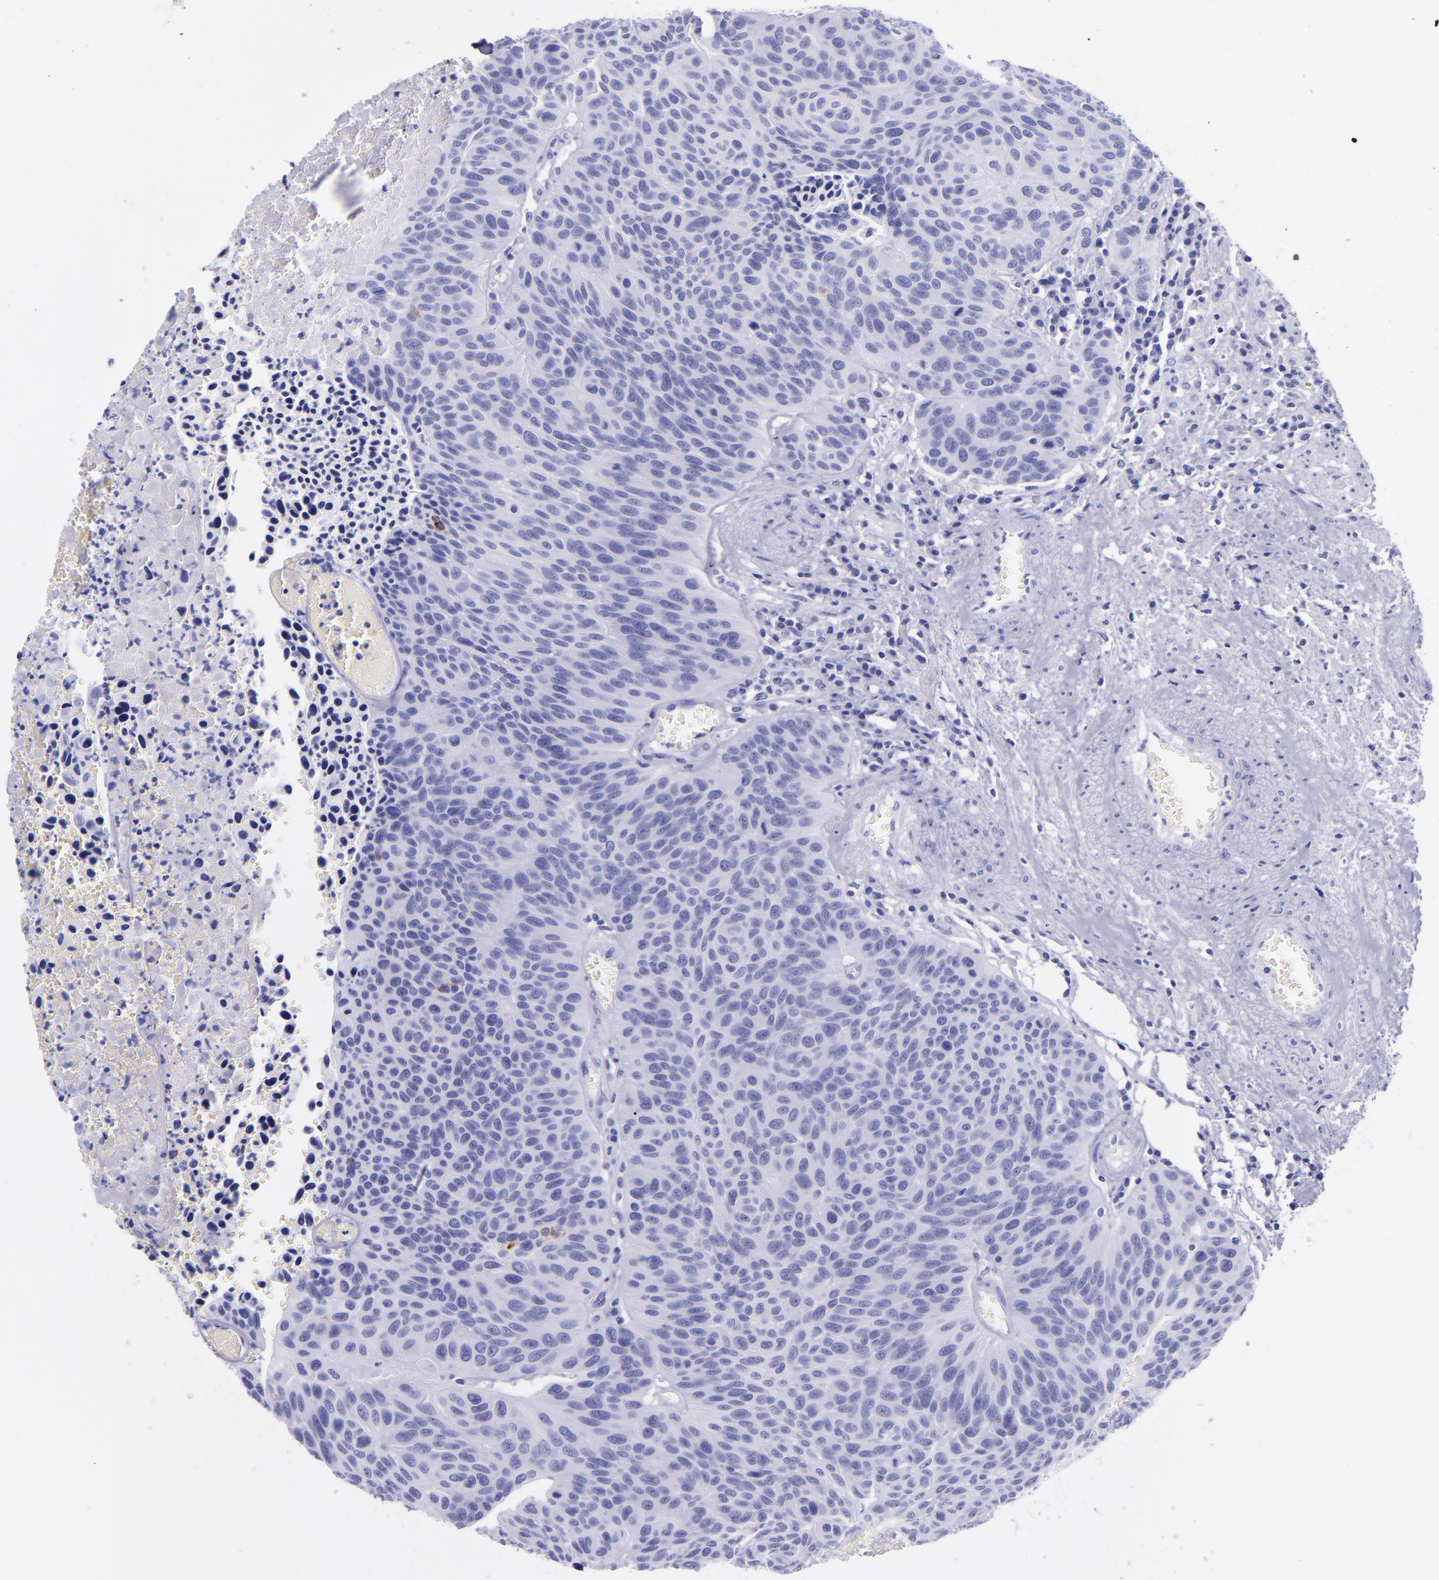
{"staining": {"intensity": "negative", "quantity": "none", "location": "none"}, "tissue": "urothelial cancer", "cell_type": "Tumor cells", "image_type": "cancer", "snomed": [{"axis": "morphology", "description": "Urothelial carcinoma, High grade"}, {"axis": "topography", "description": "Urinary bladder"}], "caption": "DAB immunohistochemical staining of urothelial carcinoma (high-grade) exhibits no significant staining in tumor cells. The staining was performed using DAB (3,3'-diaminobenzidine) to visualize the protein expression in brown, while the nuclei were stained in blue with hematoxylin (Magnification: 20x).", "gene": "MBP", "patient": {"sex": "male", "age": 66}}